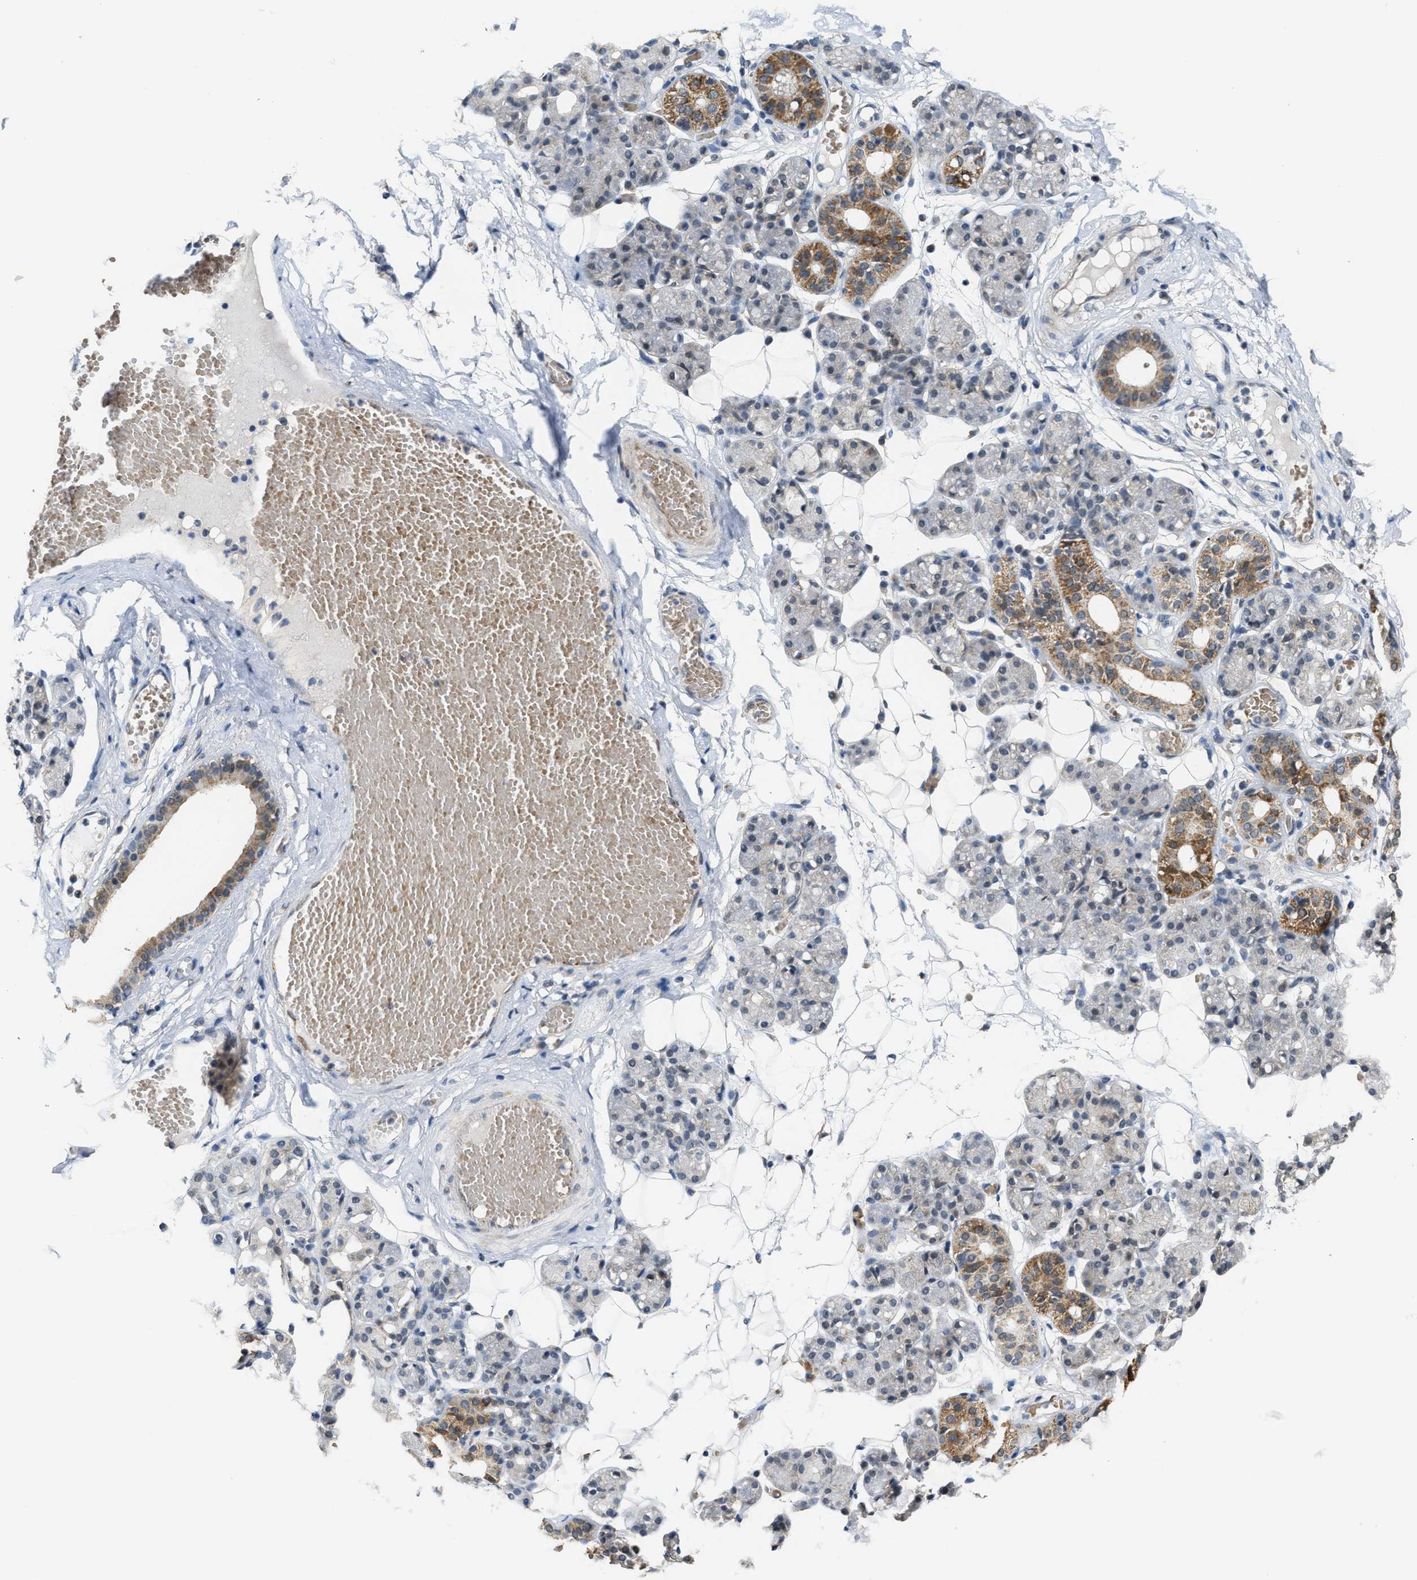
{"staining": {"intensity": "moderate", "quantity": "<25%", "location": "cytoplasmic/membranous"}, "tissue": "salivary gland", "cell_type": "Glandular cells", "image_type": "normal", "snomed": [{"axis": "morphology", "description": "Normal tissue, NOS"}, {"axis": "topography", "description": "Salivary gland"}], "caption": "An IHC photomicrograph of unremarkable tissue is shown. Protein staining in brown labels moderate cytoplasmic/membranous positivity in salivary gland within glandular cells. (Stains: DAB in brown, nuclei in blue, Microscopy: brightfield microscopy at high magnification).", "gene": "KIF24", "patient": {"sex": "male", "age": 63}}